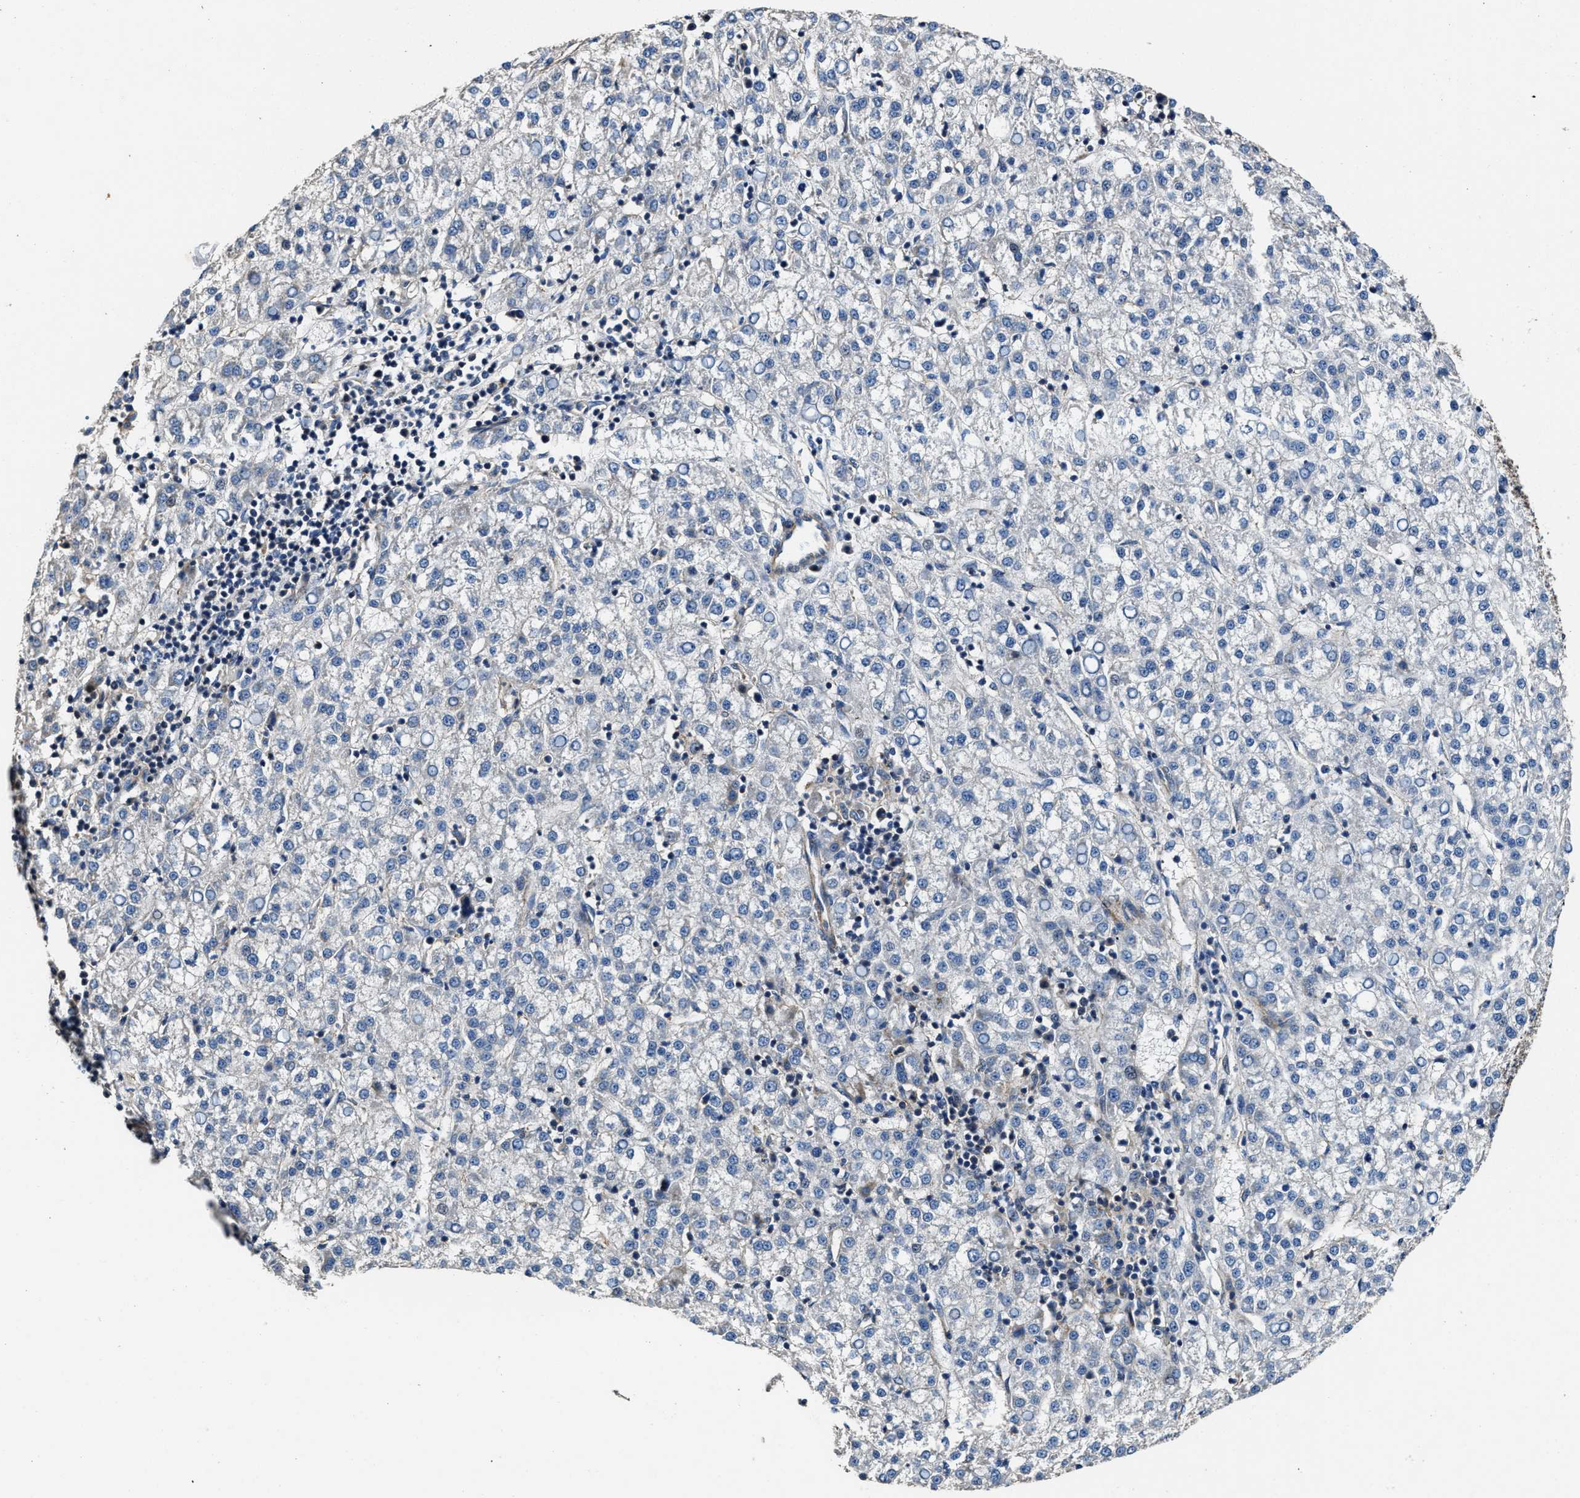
{"staining": {"intensity": "negative", "quantity": "none", "location": "none"}, "tissue": "liver cancer", "cell_type": "Tumor cells", "image_type": "cancer", "snomed": [{"axis": "morphology", "description": "Carcinoma, Hepatocellular, NOS"}, {"axis": "topography", "description": "Liver"}], "caption": "This is an IHC photomicrograph of liver cancer. There is no staining in tumor cells.", "gene": "PTAR1", "patient": {"sex": "female", "age": 58}}